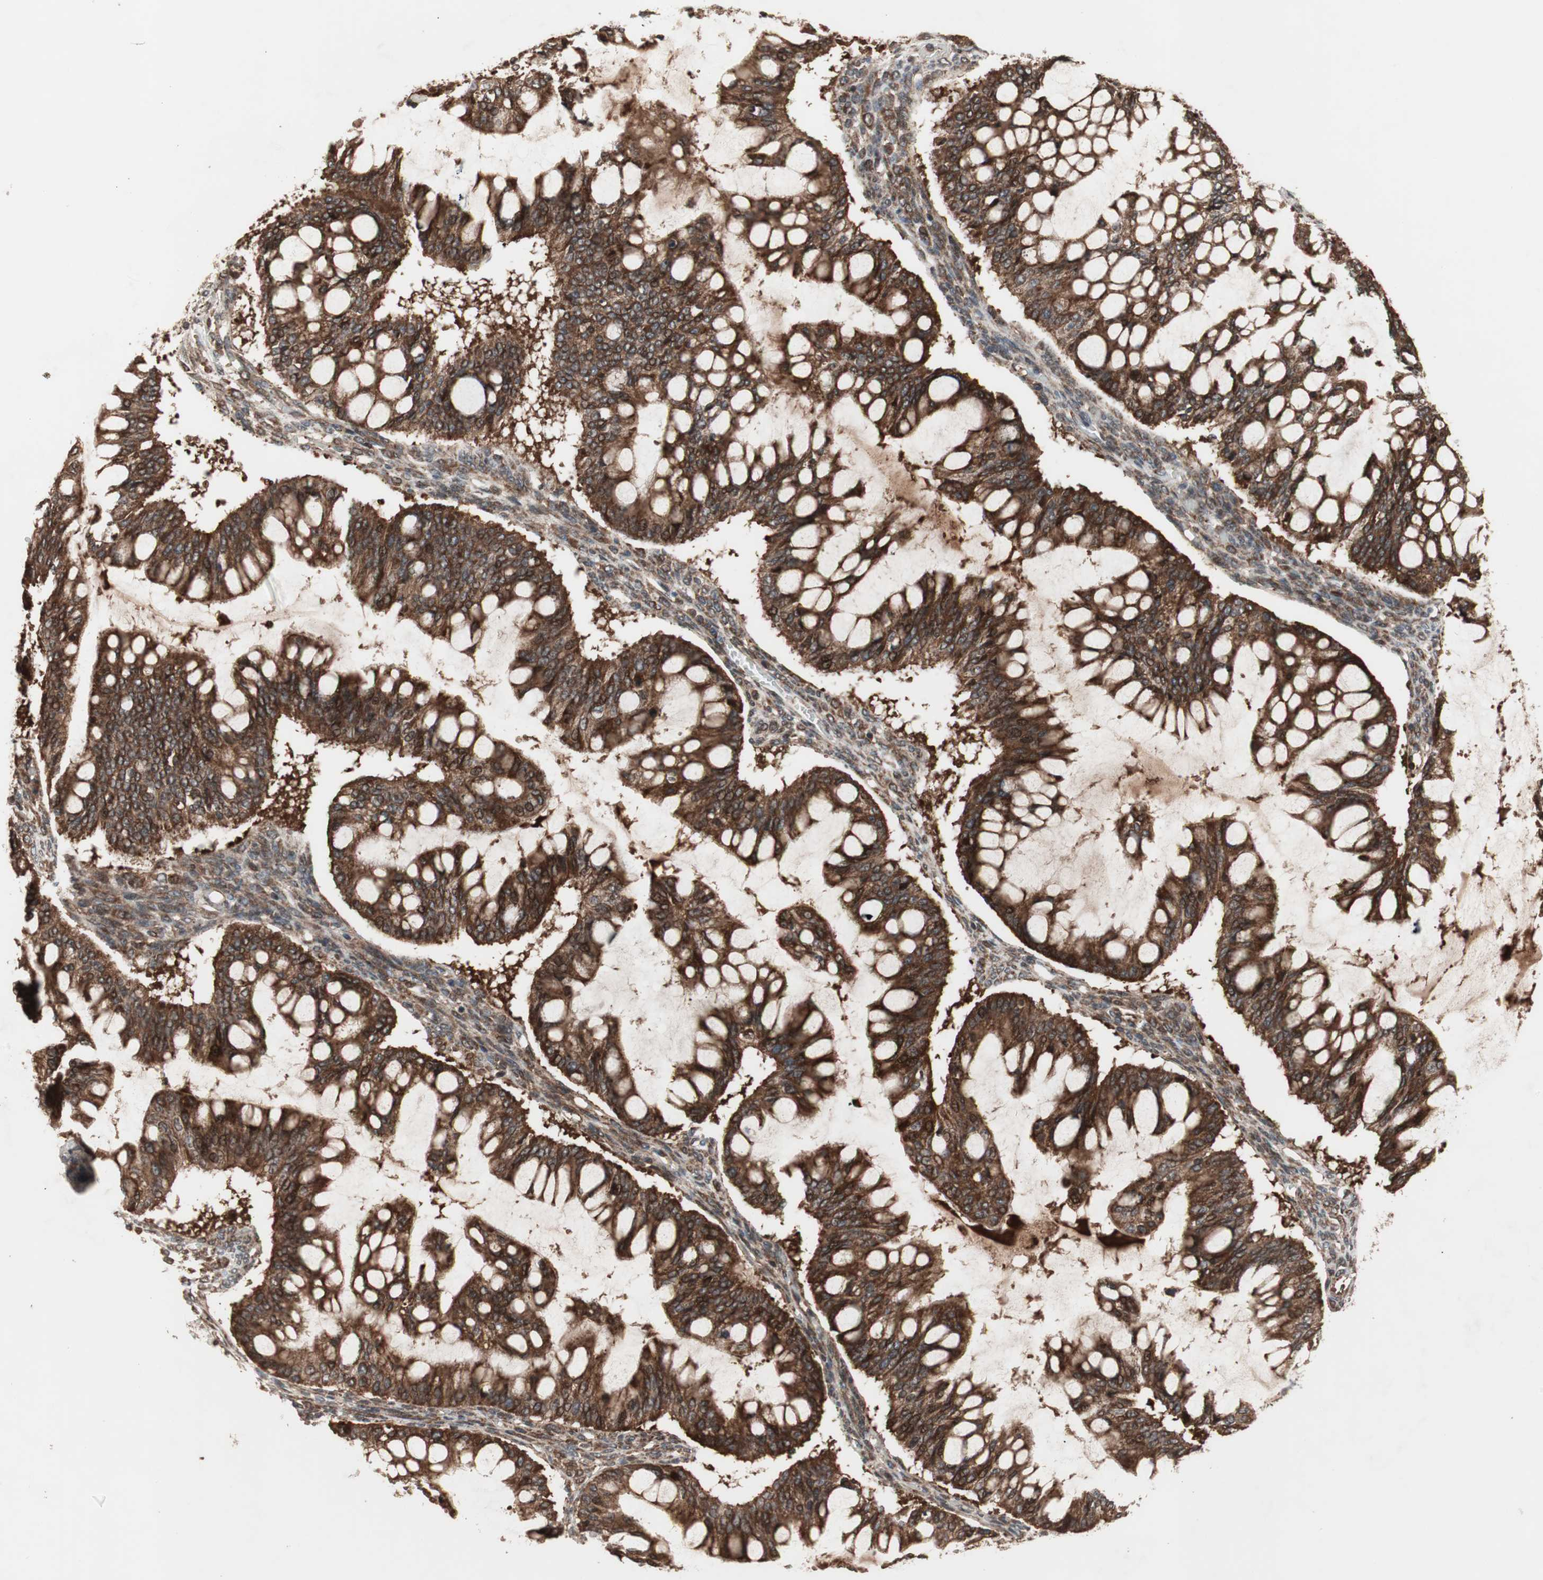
{"staining": {"intensity": "strong", "quantity": ">75%", "location": "cytoplasmic/membranous"}, "tissue": "ovarian cancer", "cell_type": "Tumor cells", "image_type": "cancer", "snomed": [{"axis": "morphology", "description": "Cystadenocarcinoma, mucinous, NOS"}, {"axis": "topography", "description": "Ovary"}], "caption": "This histopathology image exhibits immunohistochemistry (IHC) staining of mucinous cystadenocarcinoma (ovarian), with high strong cytoplasmic/membranous expression in approximately >75% of tumor cells.", "gene": "RAB1A", "patient": {"sex": "female", "age": 73}}